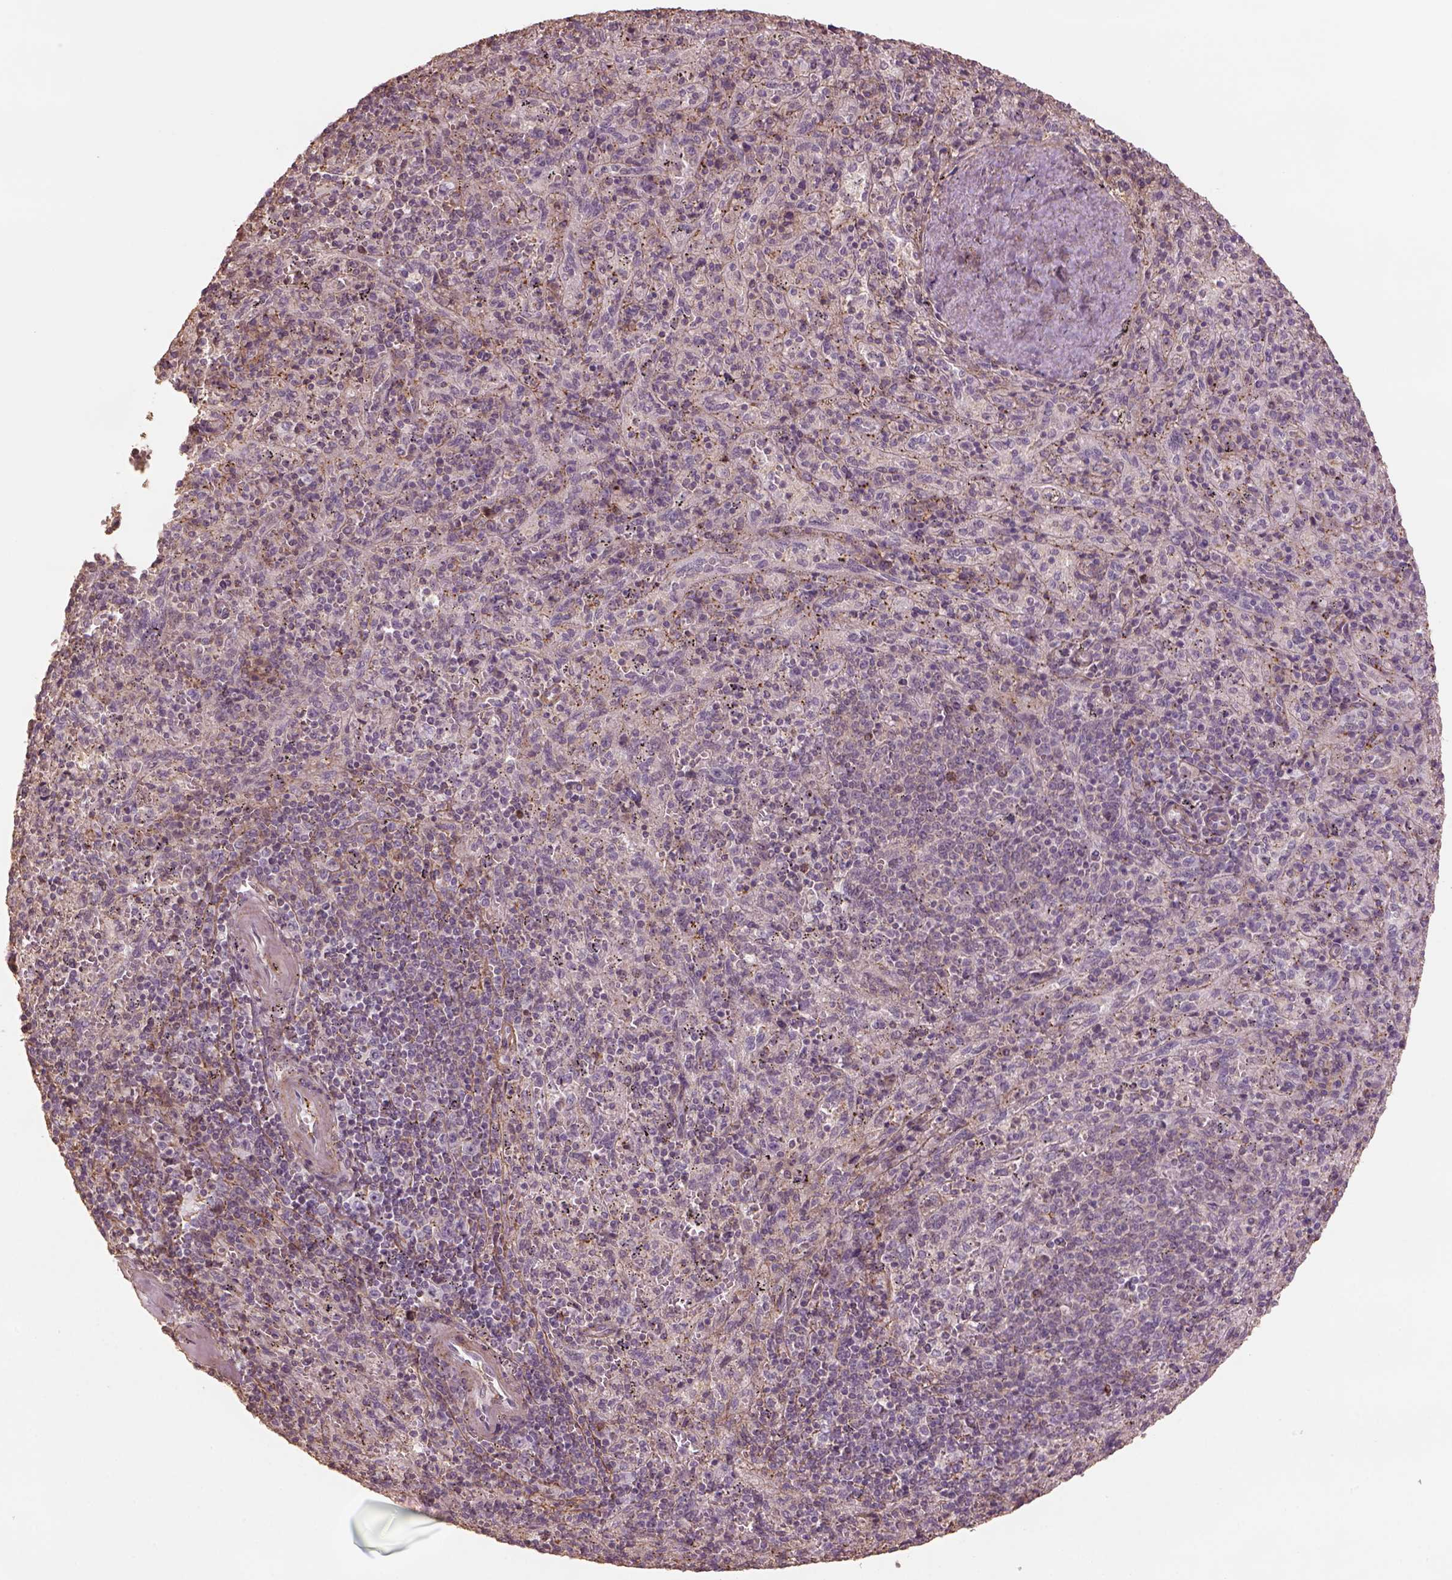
{"staining": {"intensity": "moderate", "quantity": "<25%", "location": "cytoplasmic/membranous"}, "tissue": "spleen", "cell_type": "Cells in red pulp", "image_type": "normal", "snomed": [{"axis": "morphology", "description": "Normal tissue, NOS"}, {"axis": "topography", "description": "Spleen"}], "caption": "Immunohistochemical staining of unremarkable human spleen shows moderate cytoplasmic/membranous protein staining in approximately <25% of cells in red pulp.", "gene": "LIN7A", "patient": {"sex": "male", "age": 57}}